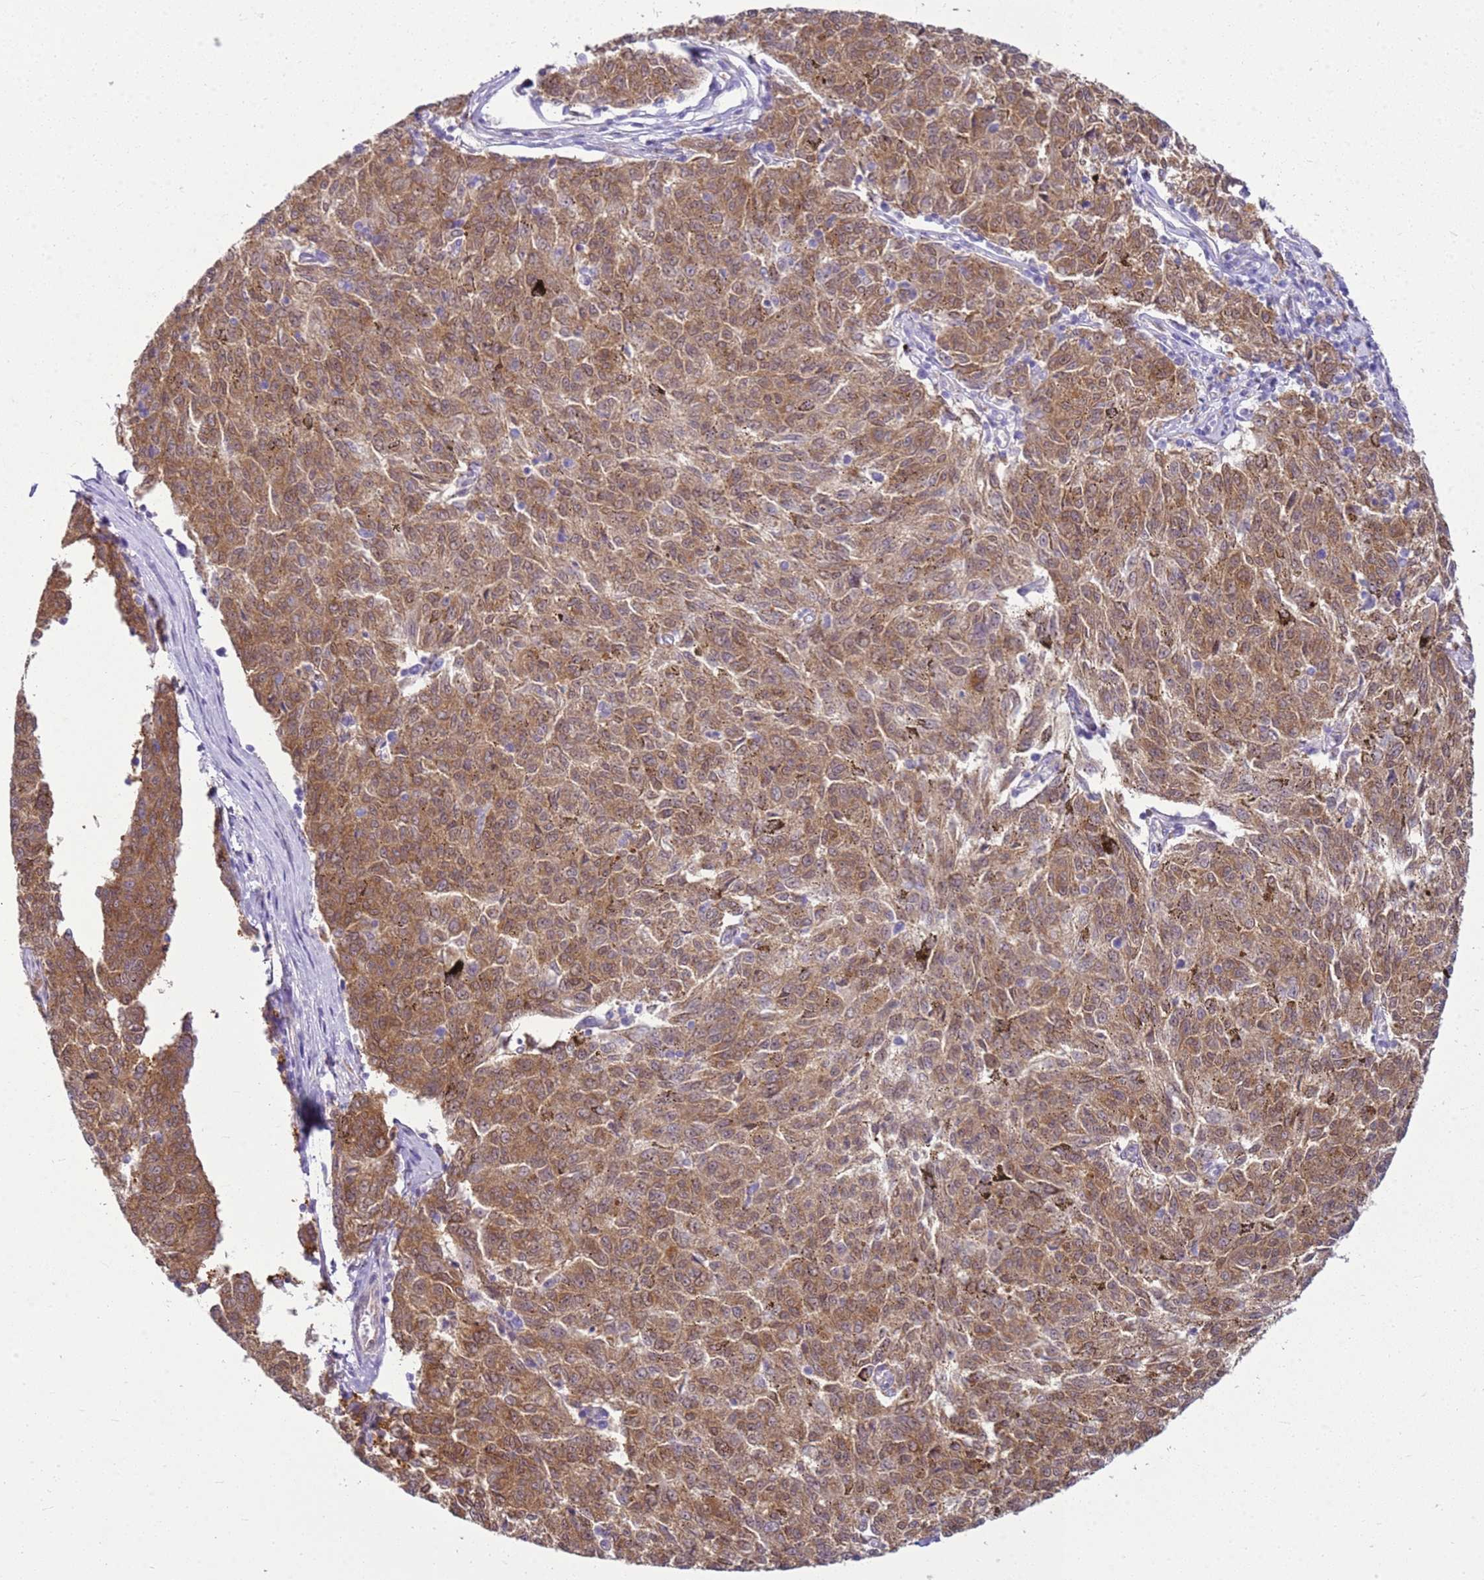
{"staining": {"intensity": "moderate", "quantity": ">75%", "location": "cytoplasmic/membranous"}, "tissue": "melanoma", "cell_type": "Tumor cells", "image_type": "cancer", "snomed": [{"axis": "morphology", "description": "Malignant melanoma, NOS"}, {"axis": "topography", "description": "Skin"}], "caption": "Immunohistochemistry (IHC) (DAB (3,3'-diaminobenzidine)) staining of human melanoma reveals moderate cytoplasmic/membranous protein staining in approximately >75% of tumor cells.", "gene": "HSPB1", "patient": {"sex": "female", "age": 72}}